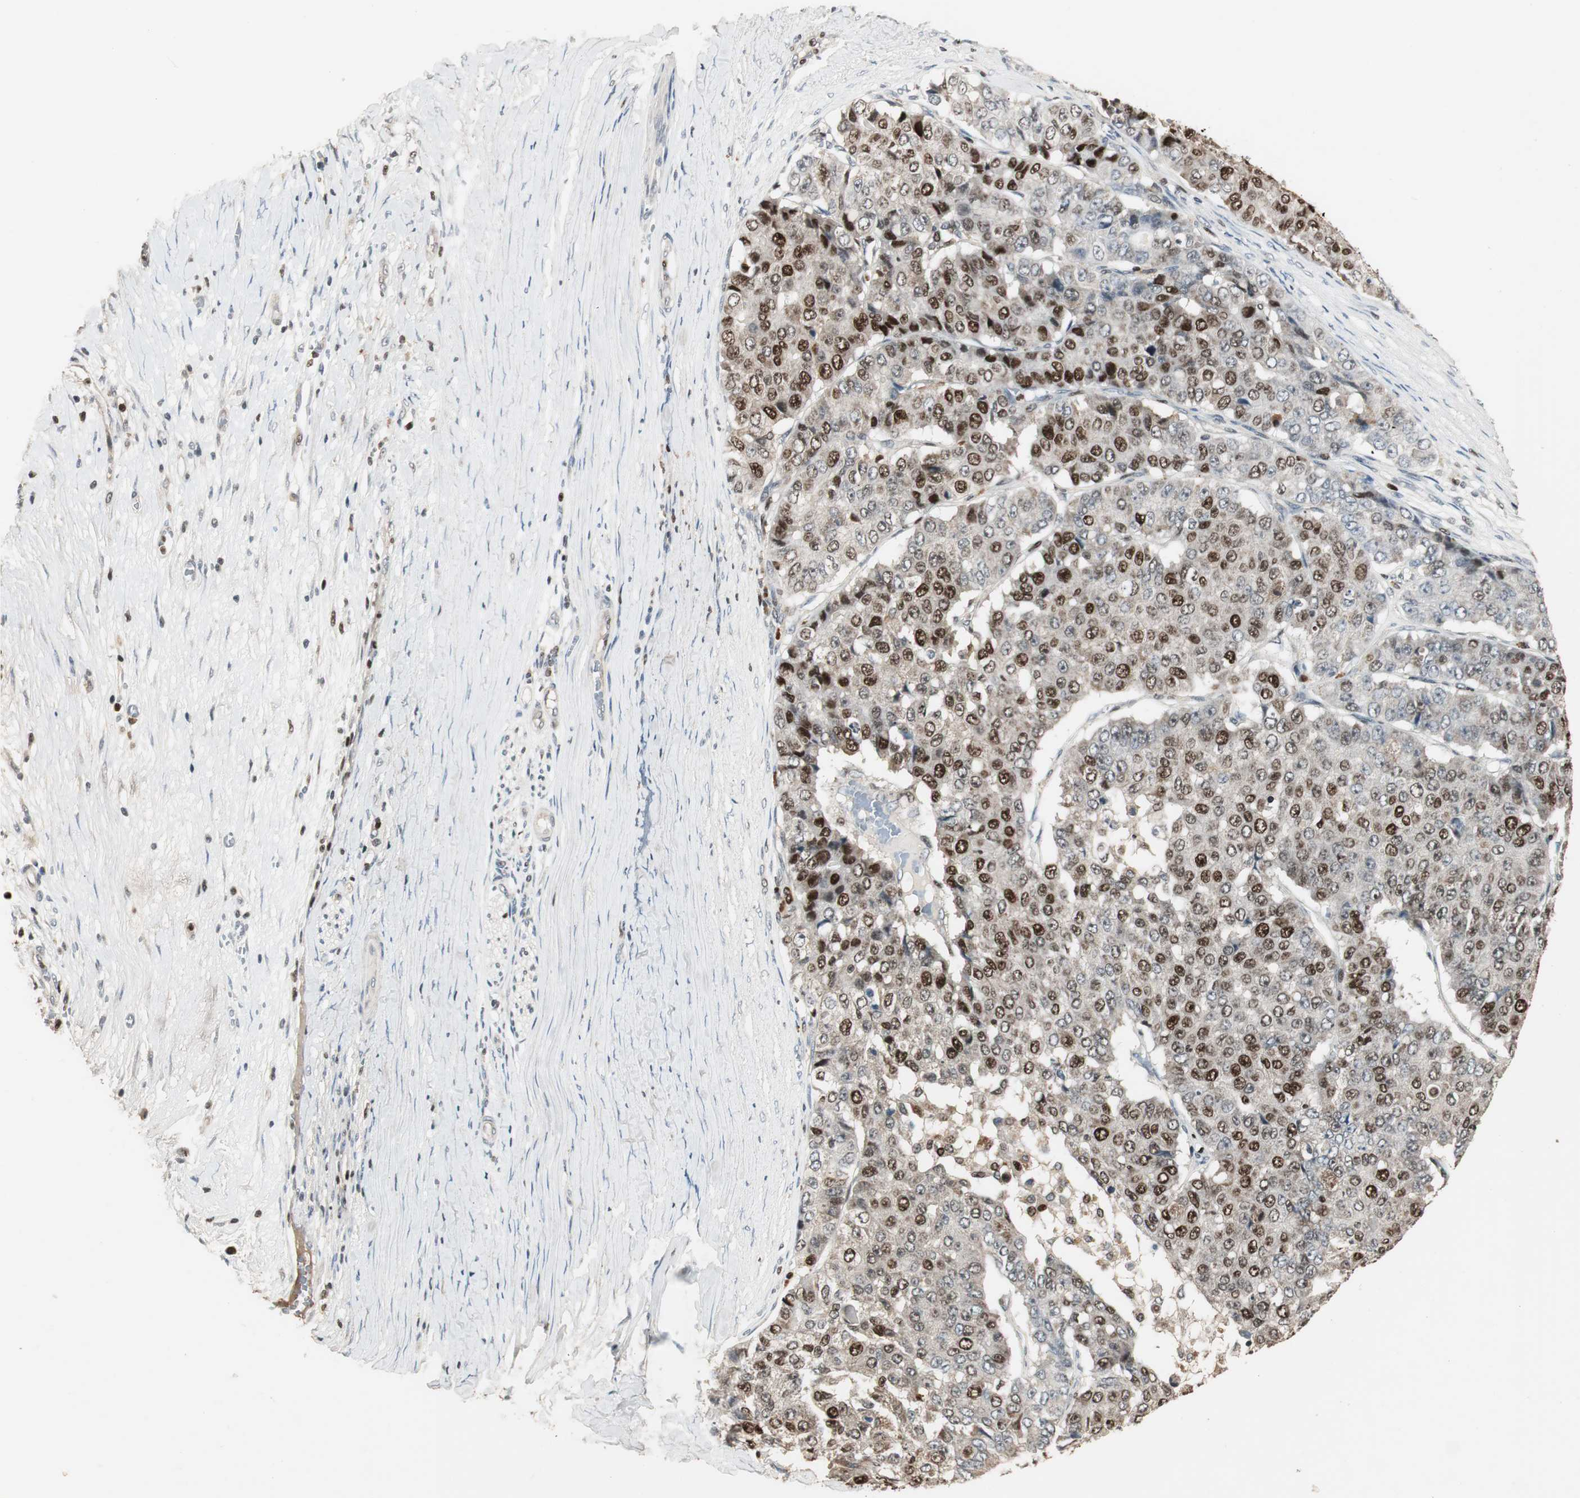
{"staining": {"intensity": "strong", "quantity": ">75%", "location": "nuclear"}, "tissue": "pancreatic cancer", "cell_type": "Tumor cells", "image_type": "cancer", "snomed": [{"axis": "morphology", "description": "Adenocarcinoma, NOS"}, {"axis": "topography", "description": "Pancreas"}], "caption": "Immunohistochemical staining of pancreatic cancer shows high levels of strong nuclear staining in approximately >75% of tumor cells.", "gene": "FEN1", "patient": {"sex": "male", "age": 50}}